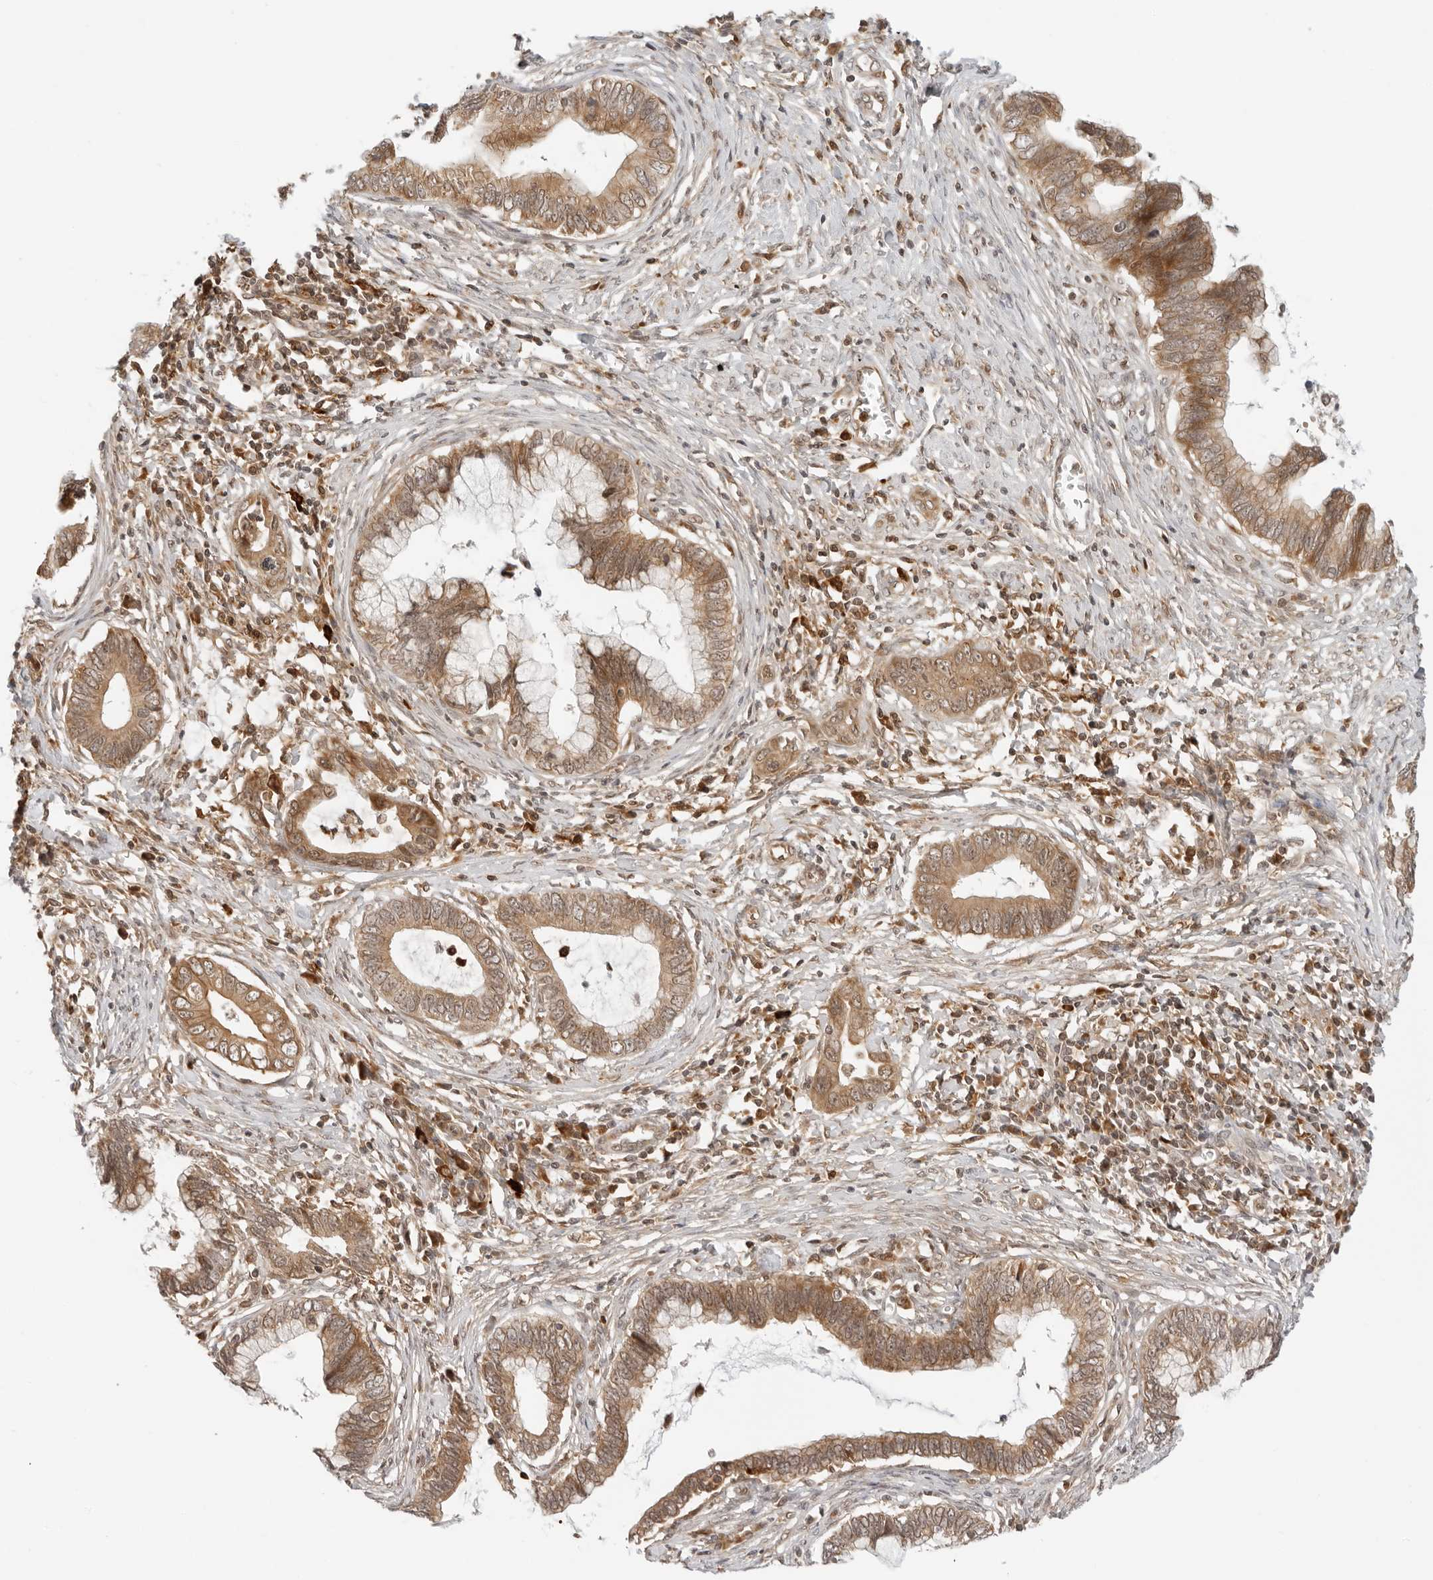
{"staining": {"intensity": "moderate", "quantity": ">75%", "location": "cytoplasmic/membranous"}, "tissue": "cervical cancer", "cell_type": "Tumor cells", "image_type": "cancer", "snomed": [{"axis": "morphology", "description": "Adenocarcinoma, NOS"}, {"axis": "topography", "description": "Cervix"}], "caption": "An IHC photomicrograph of tumor tissue is shown. Protein staining in brown shows moderate cytoplasmic/membranous positivity in cervical adenocarcinoma within tumor cells. The staining was performed using DAB (3,3'-diaminobenzidine), with brown indicating positive protein expression. Nuclei are stained blue with hematoxylin.", "gene": "RC3H1", "patient": {"sex": "female", "age": 44}}